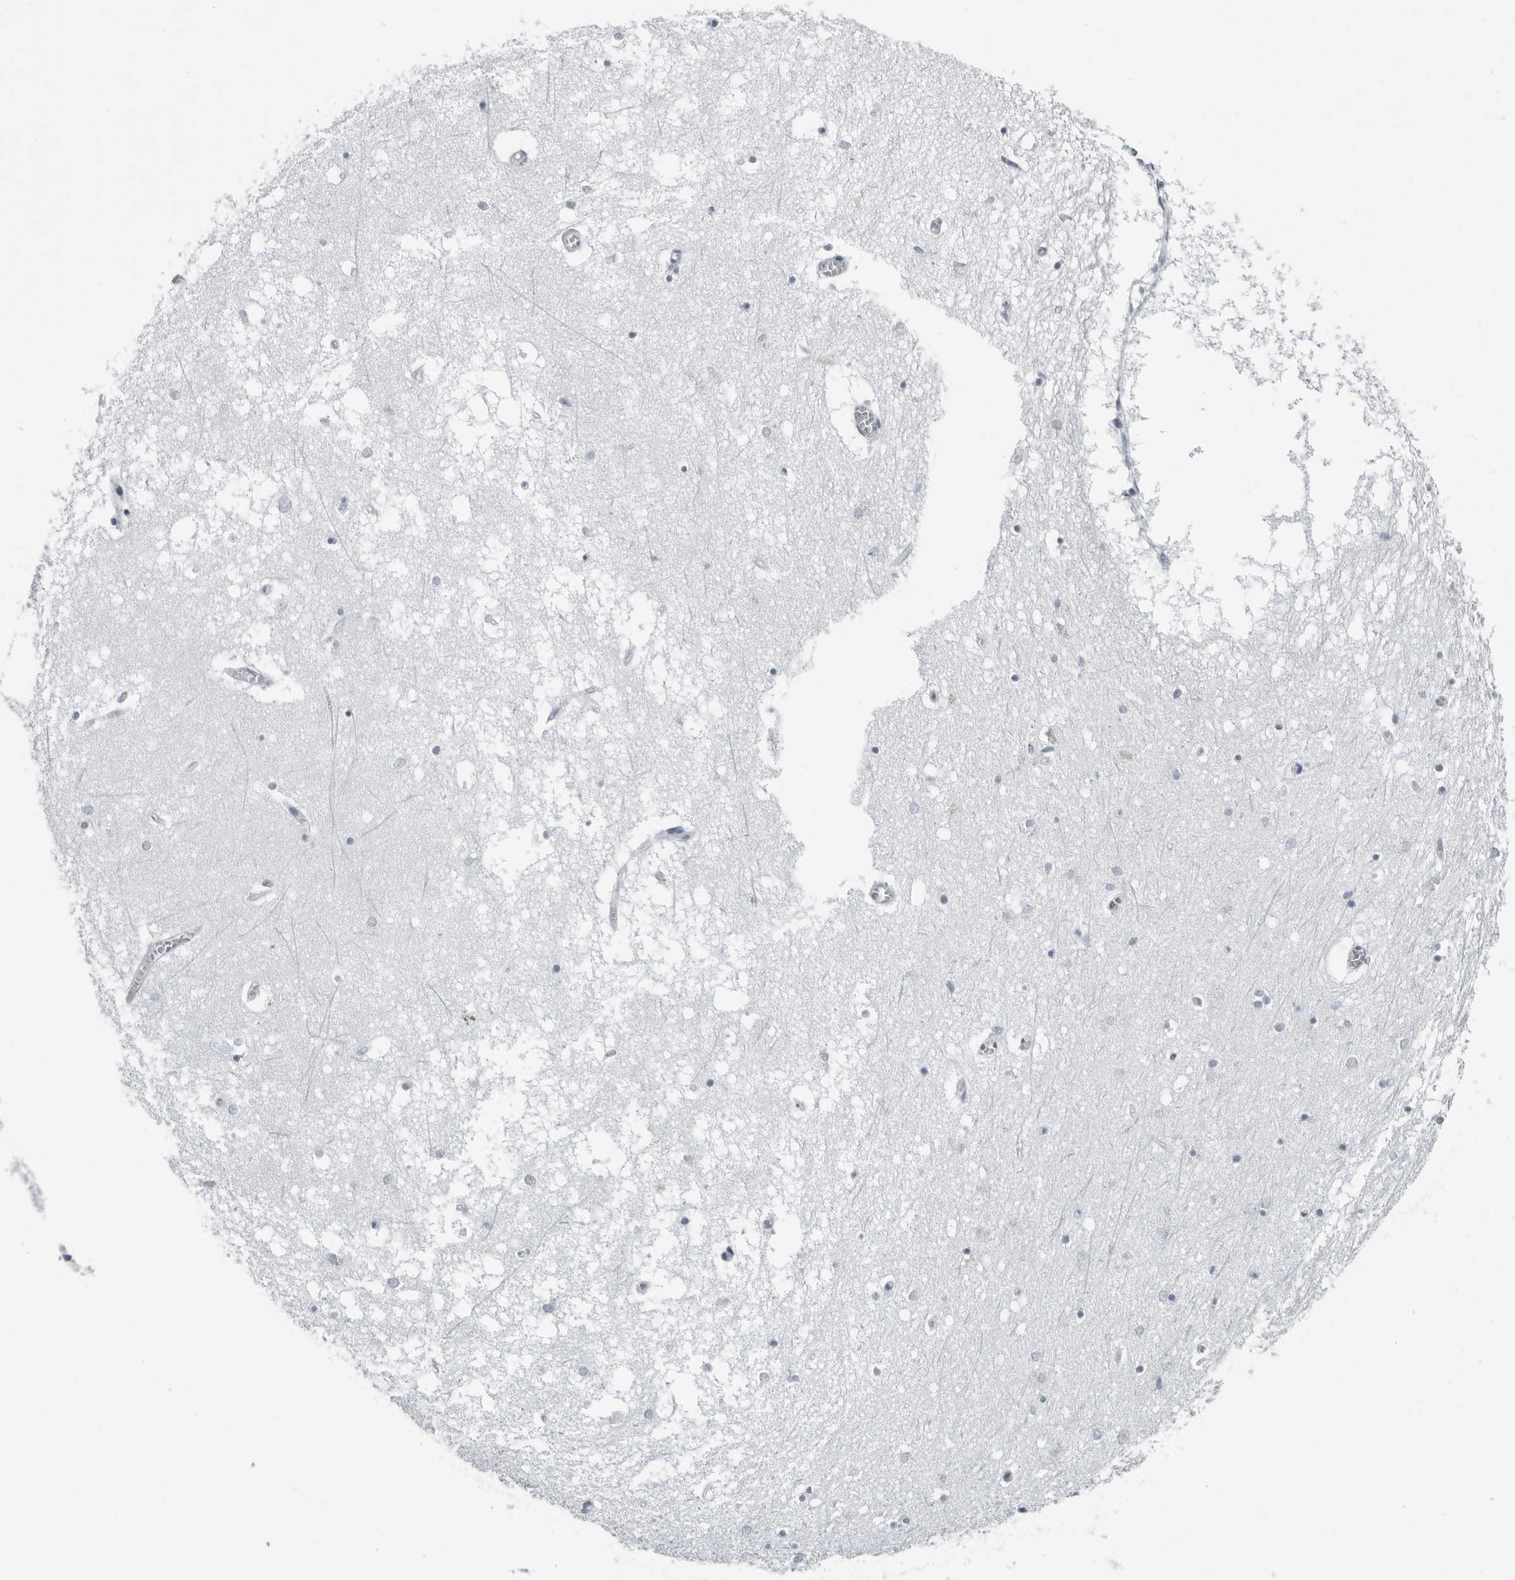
{"staining": {"intensity": "negative", "quantity": "none", "location": "none"}, "tissue": "hippocampus", "cell_type": "Glial cells", "image_type": "normal", "snomed": [{"axis": "morphology", "description": "Normal tissue, NOS"}, {"axis": "topography", "description": "Hippocampus"}], "caption": "Micrograph shows no protein staining in glial cells of benign hippocampus.", "gene": "PRSS1", "patient": {"sex": "male", "age": 70}}